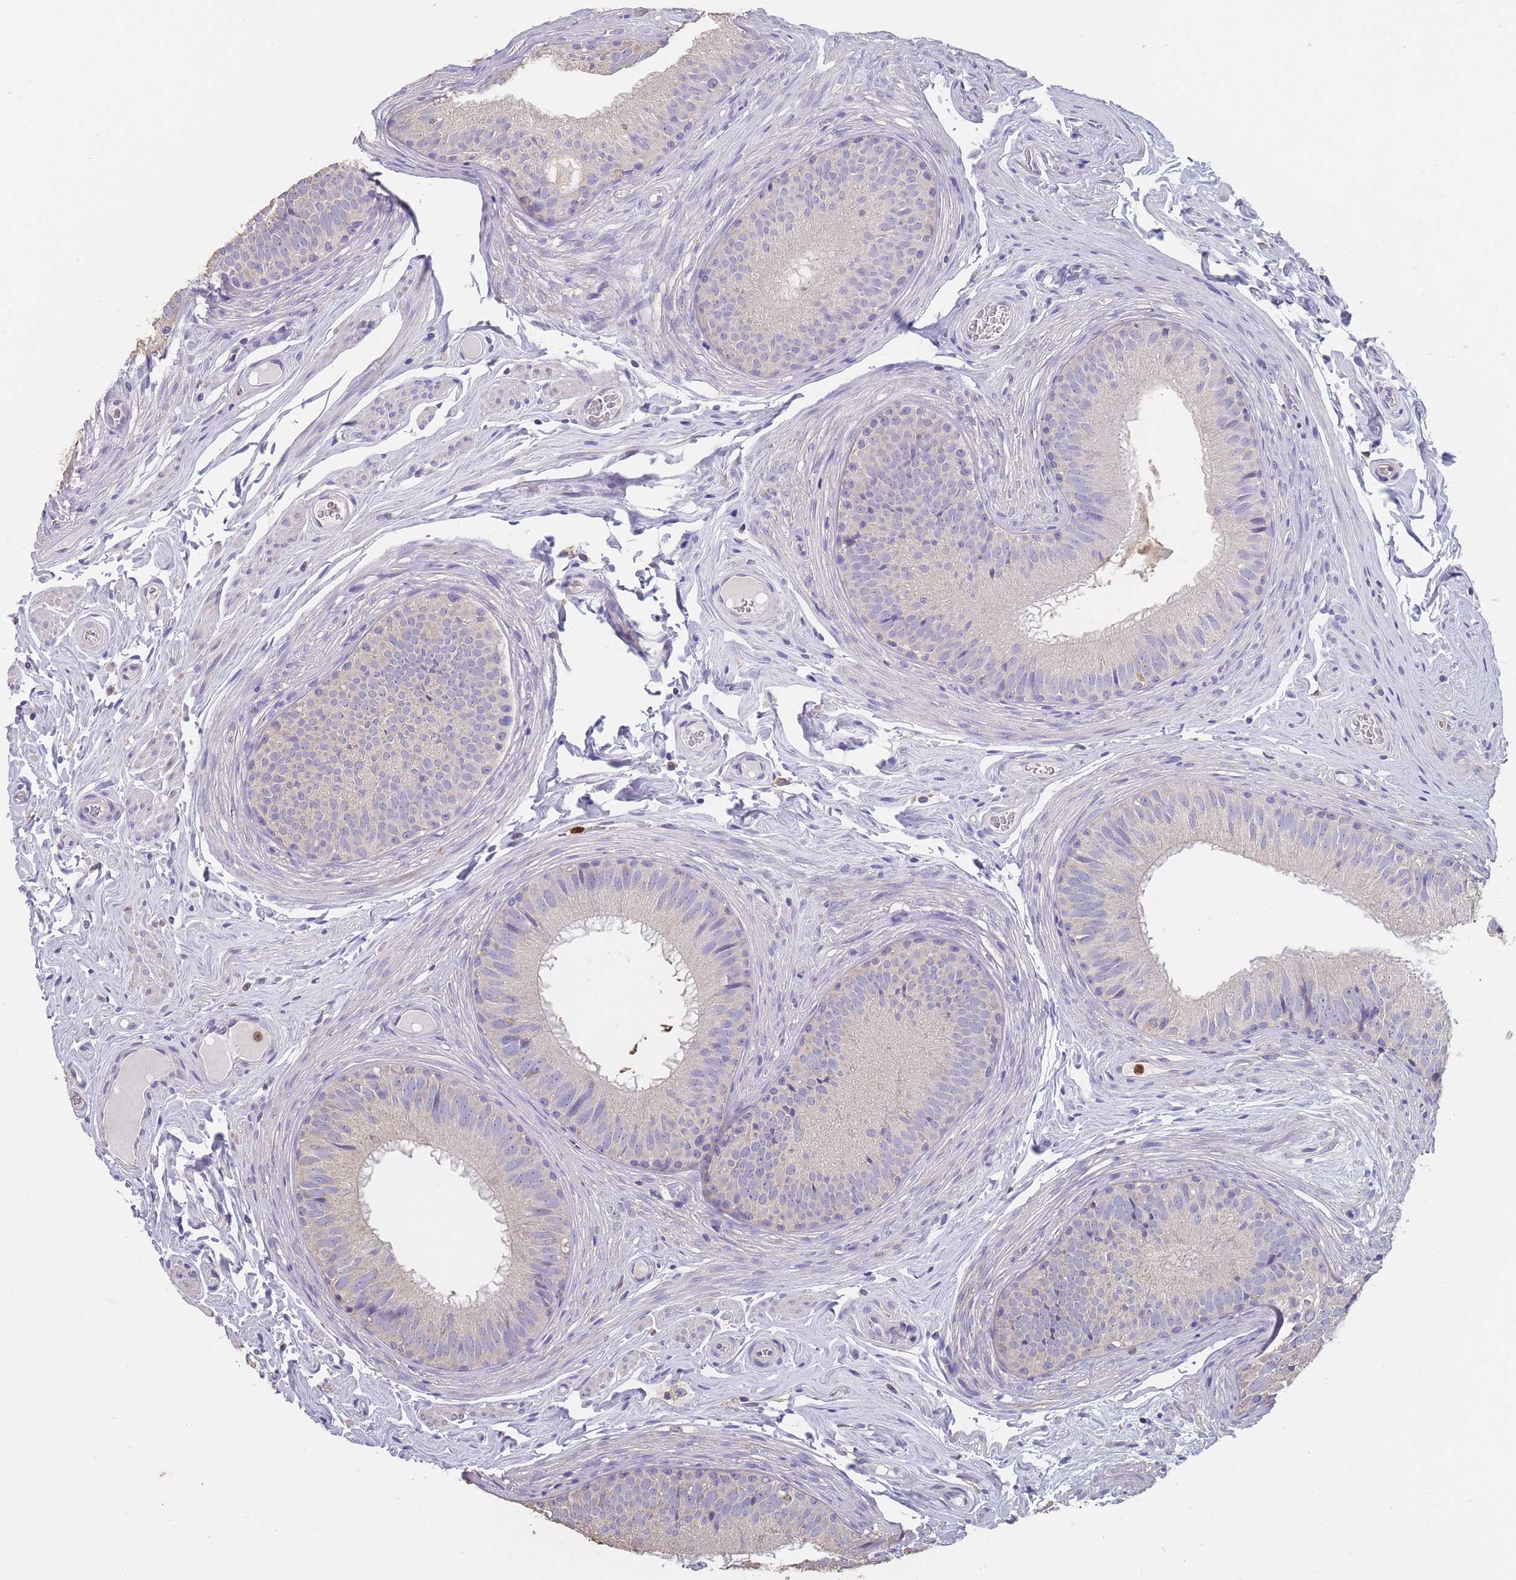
{"staining": {"intensity": "negative", "quantity": "none", "location": "none"}, "tissue": "epididymis", "cell_type": "Glandular cells", "image_type": "normal", "snomed": [{"axis": "morphology", "description": "Normal tissue, NOS"}, {"axis": "topography", "description": "Epididymis, spermatic cord, NOS"}], "caption": "Image shows no significant protein positivity in glandular cells of normal epididymis.", "gene": "CLEC12A", "patient": {"sex": "male", "age": 25}}